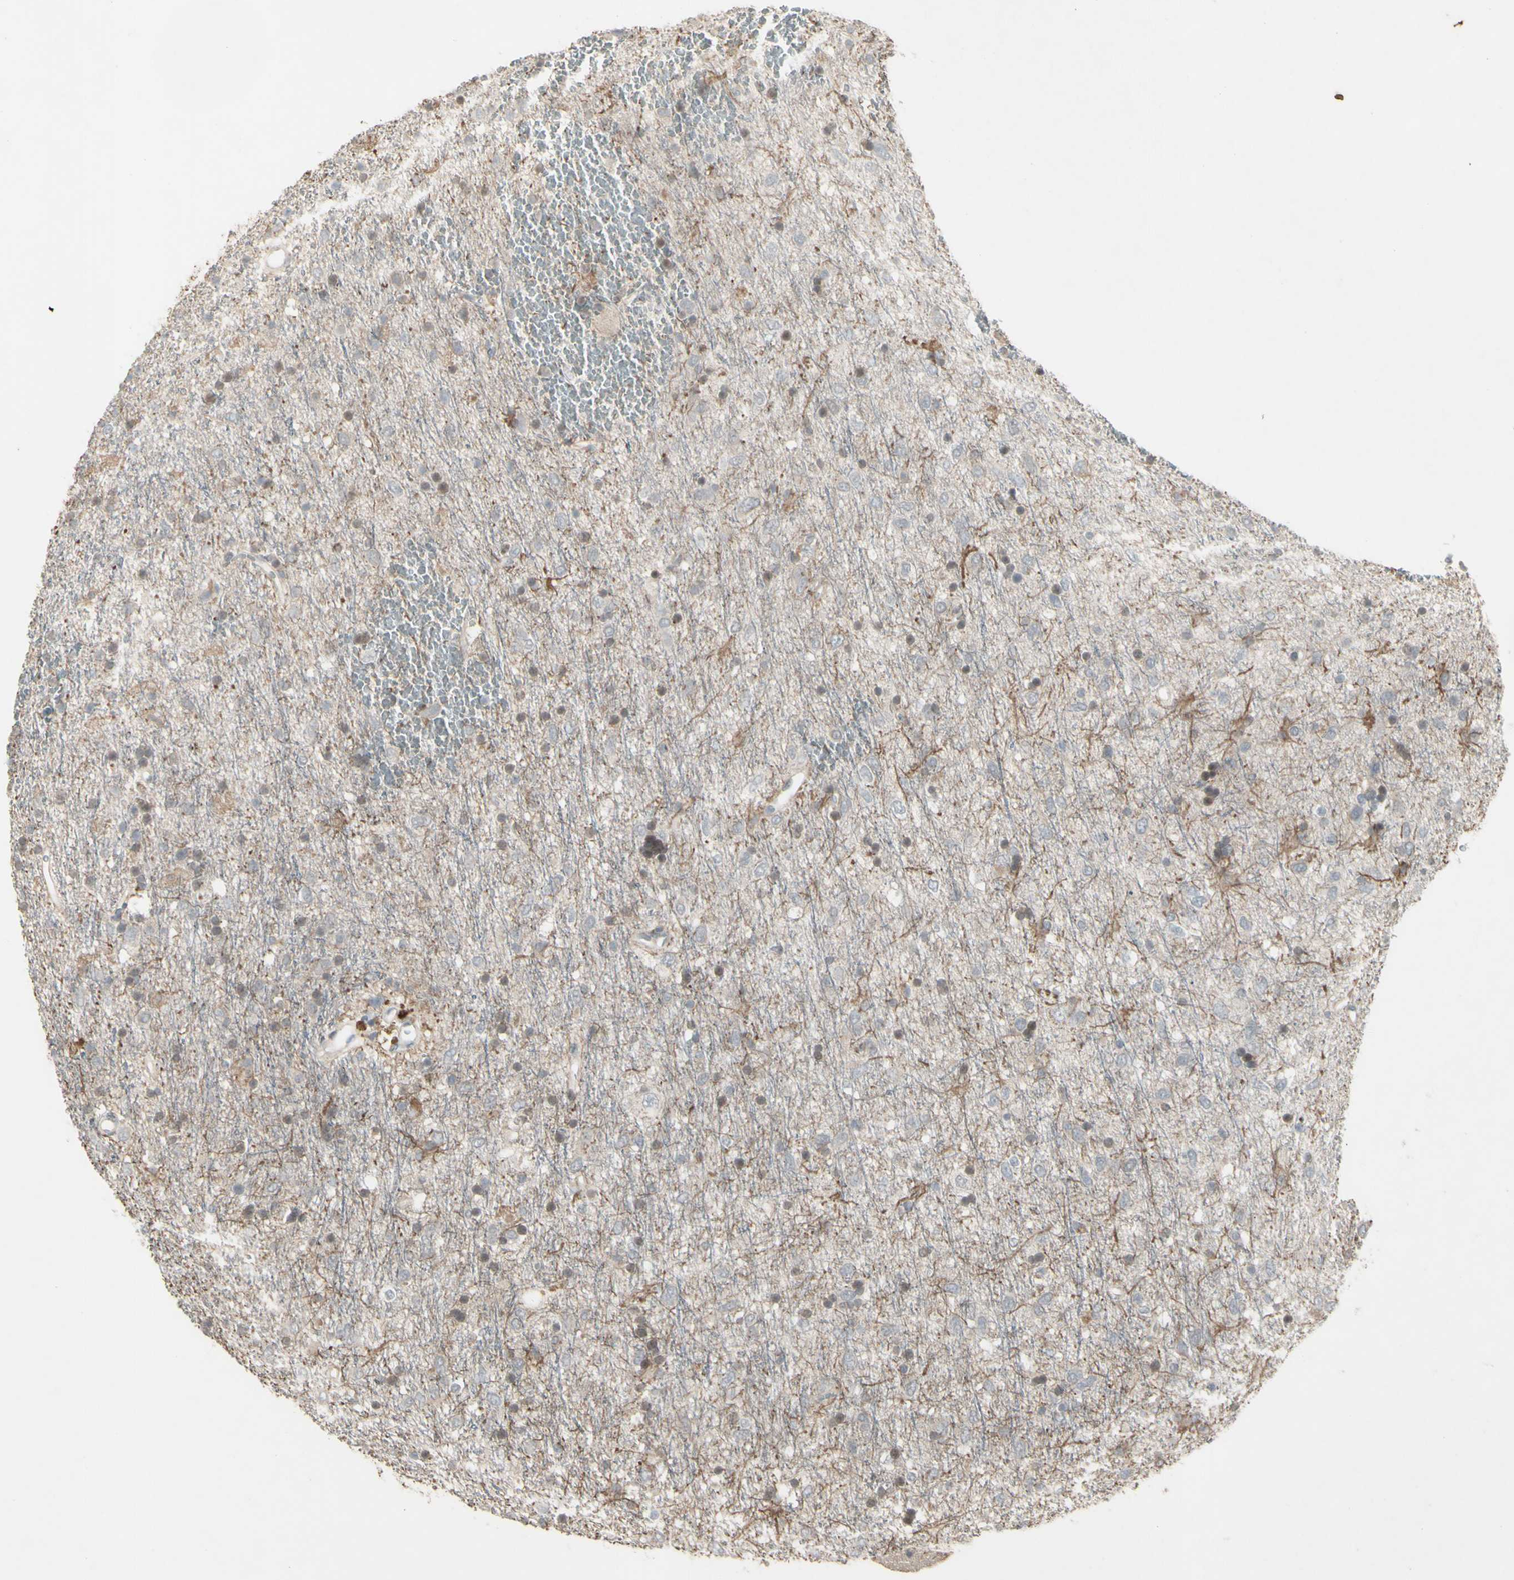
{"staining": {"intensity": "weak", "quantity": "25%-75%", "location": "nuclear"}, "tissue": "glioma", "cell_type": "Tumor cells", "image_type": "cancer", "snomed": [{"axis": "morphology", "description": "Glioma, malignant, Low grade"}, {"axis": "topography", "description": "Brain"}], "caption": "Malignant glioma (low-grade) was stained to show a protein in brown. There is low levels of weak nuclear staining in about 25%-75% of tumor cells.", "gene": "PIAS4", "patient": {"sex": "male", "age": 77}}